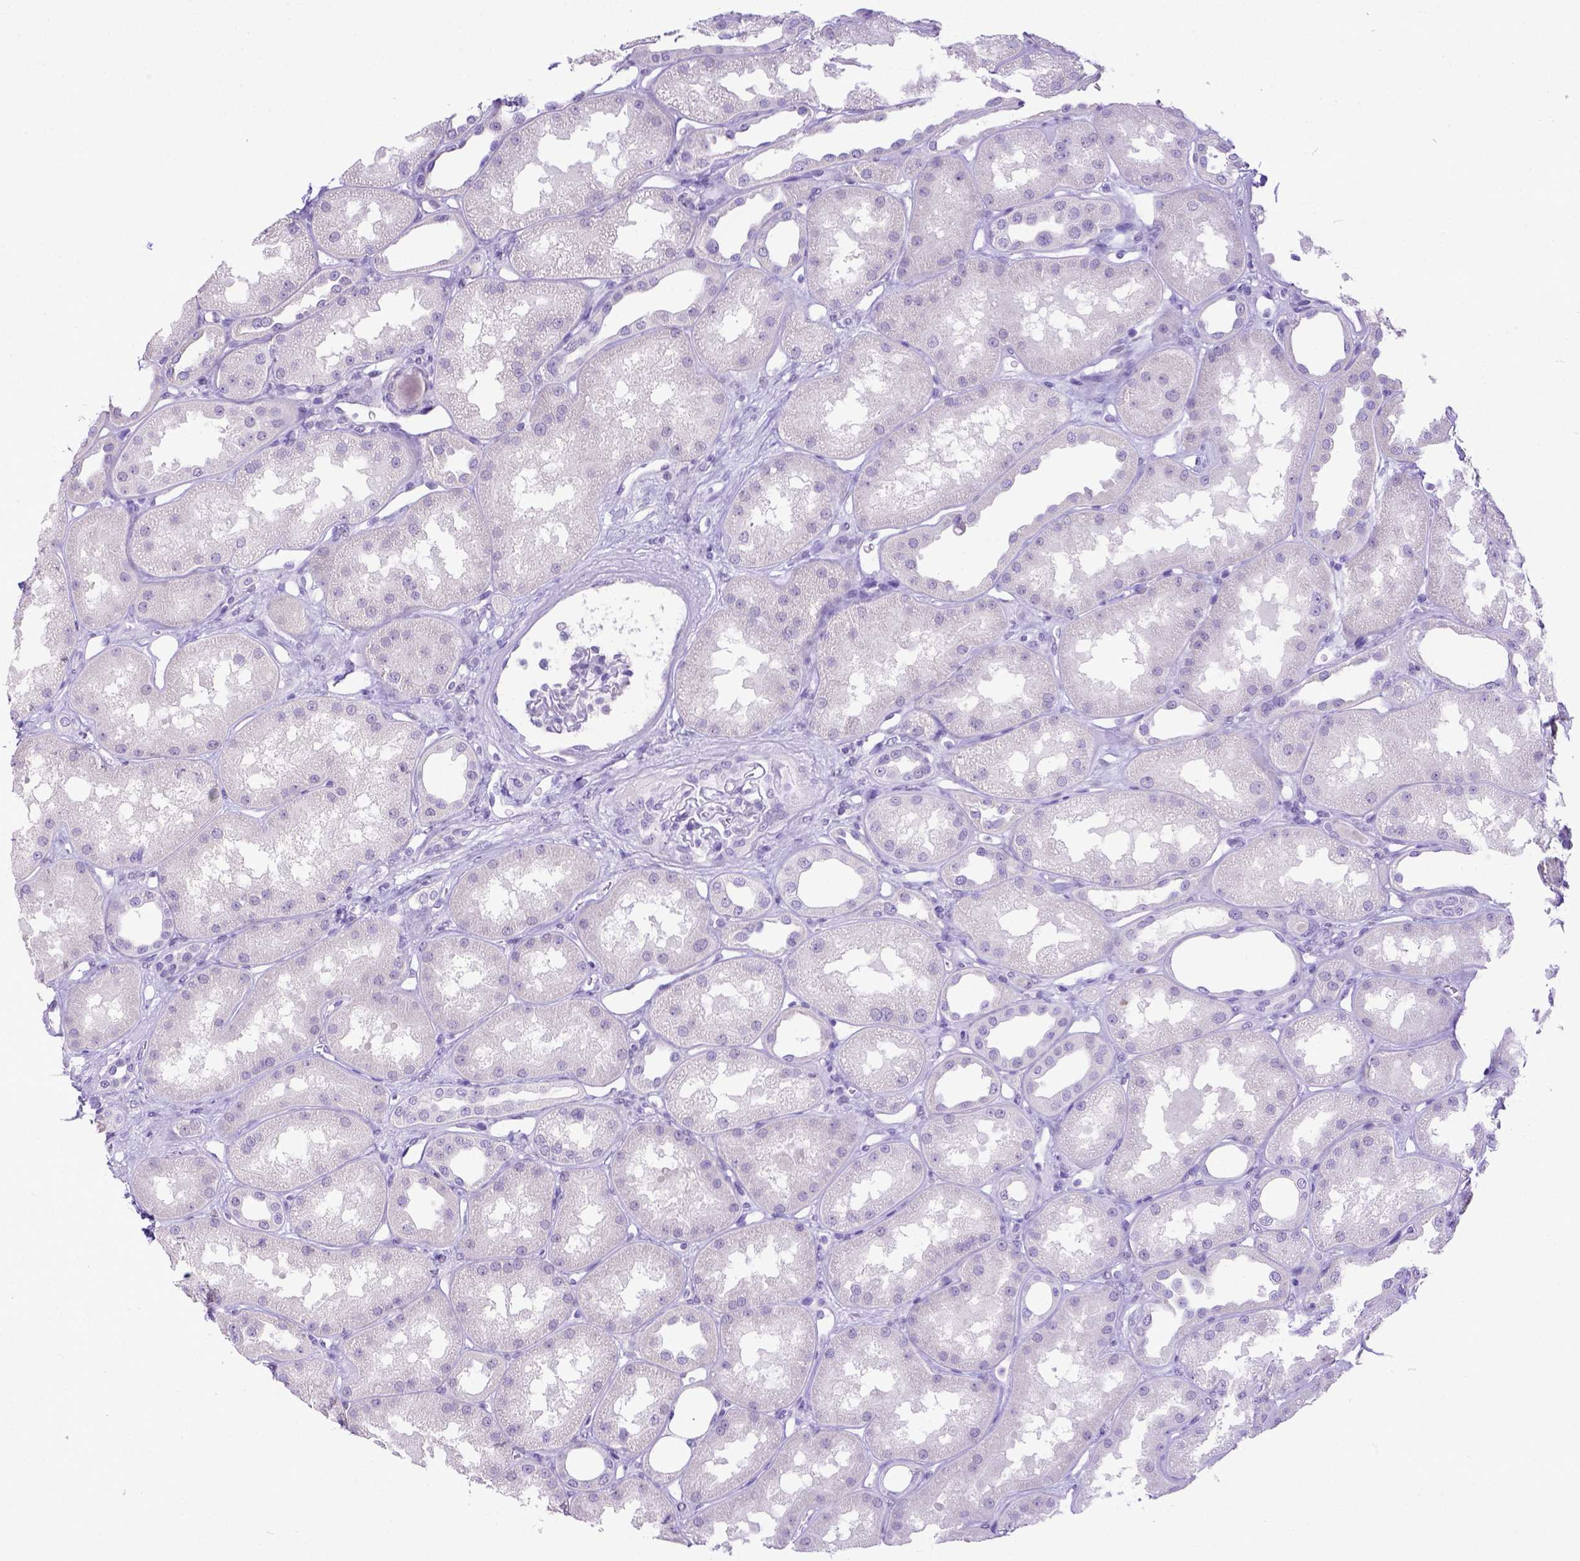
{"staining": {"intensity": "negative", "quantity": "none", "location": "none"}, "tissue": "kidney", "cell_type": "Cells in glomeruli", "image_type": "normal", "snomed": [{"axis": "morphology", "description": "Normal tissue, NOS"}, {"axis": "topography", "description": "Kidney"}], "caption": "Image shows no protein expression in cells in glomeruli of normal kidney.", "gene": "ESR1", "patient": {"sex": "male", "age": 61}}